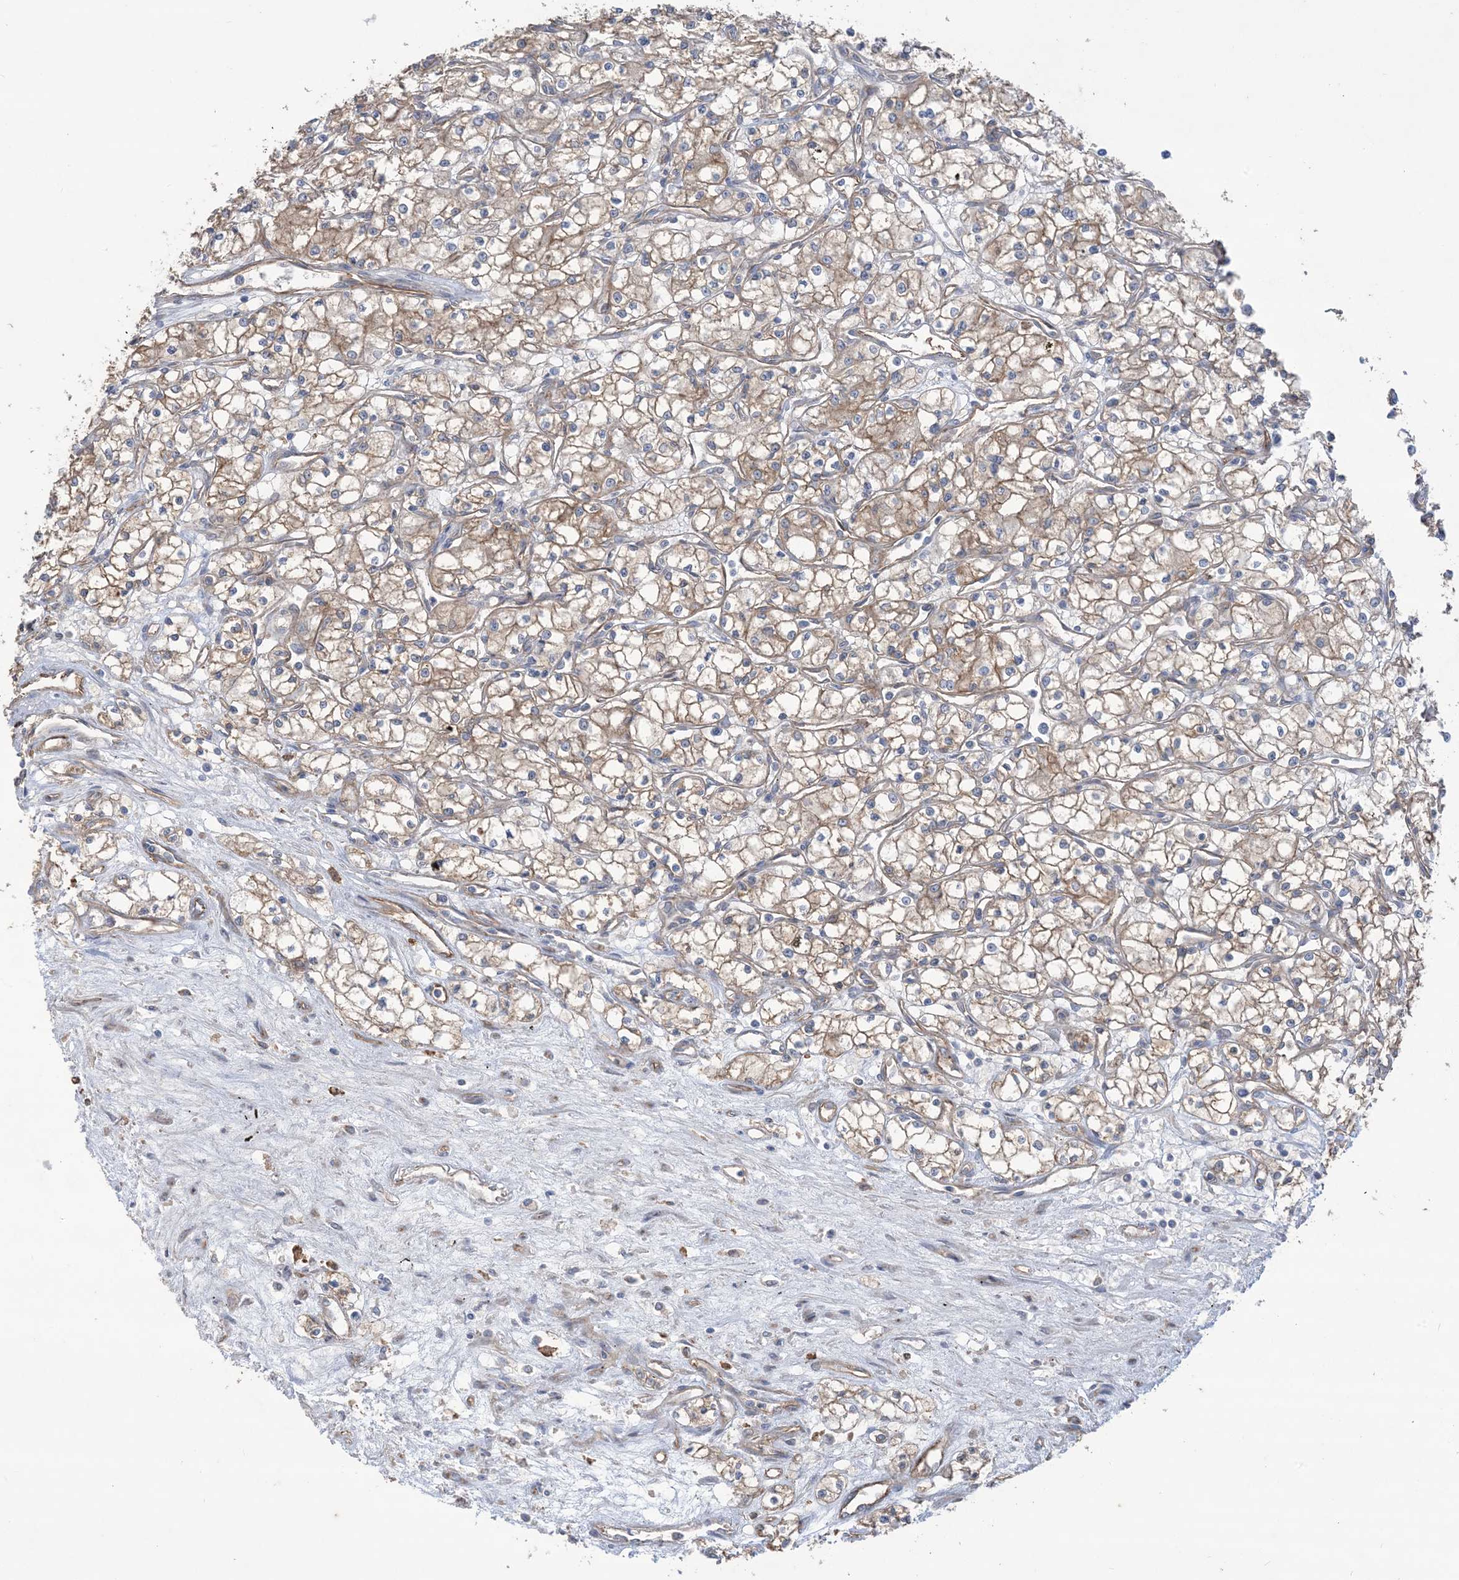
{"staining": {"intensity": "moderate", "quantity": "25%-75%", "location": "cytoplasmic/membranous"}, "tissue": "renal cancer", "cell_type": "Tumor cells", "image_type": "cancer", "snomed": [{"axis": "morphology", "description": "Adenocarcinoma, NOS"}, {"axis": "topography", "description": "Kidney"}], "caption": "Human renal adenocarcinoma stained with a brown dye exhibits moderate cytoplasmic/membranous positive staining in approximately 25%-75% of tumor cells.", "gene": "CCNY", "patient": {"sex": "male", "age": 59}}